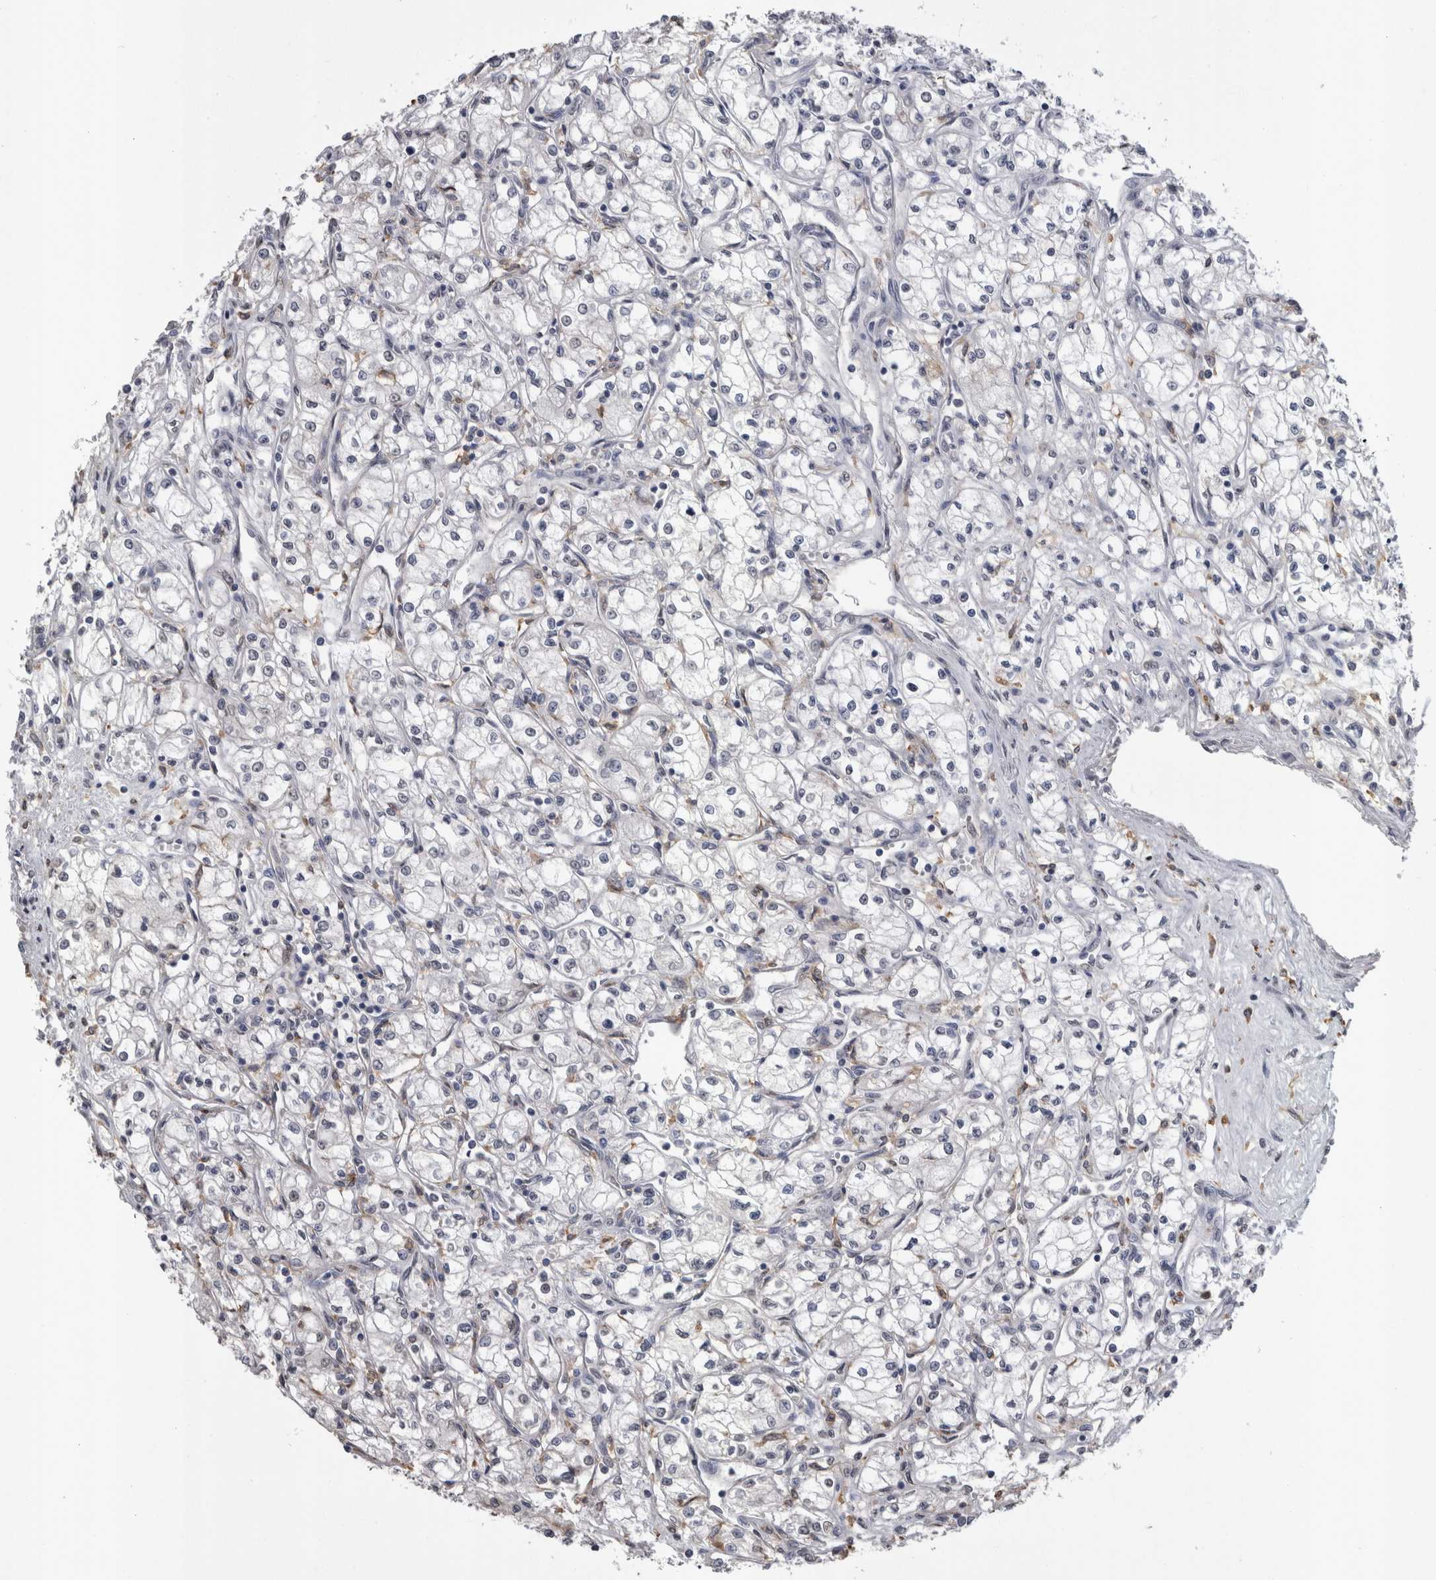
{"staining": {"intensity": "negative", "quantity": "none", "location": "none"}, "tissue": "renal cancer", "cell_type": "Tumor cells", "image_type": "cancer", "snomed": [{"axis": "morphology", "description": "Normal tissue, NOS"}, {"axis": "morphology", "description": "Adenocarcinoma, NOS"}, {"axis": "topography", "description": "Kidney"}], "caption": "The image displays no significant staining in tumor cells of renal cancer (adenocarcinoma). (IHC, brightfield microscopy, high magnification).", "gene": "PAX5", "patient": {"sex": "male", "age": 59}}